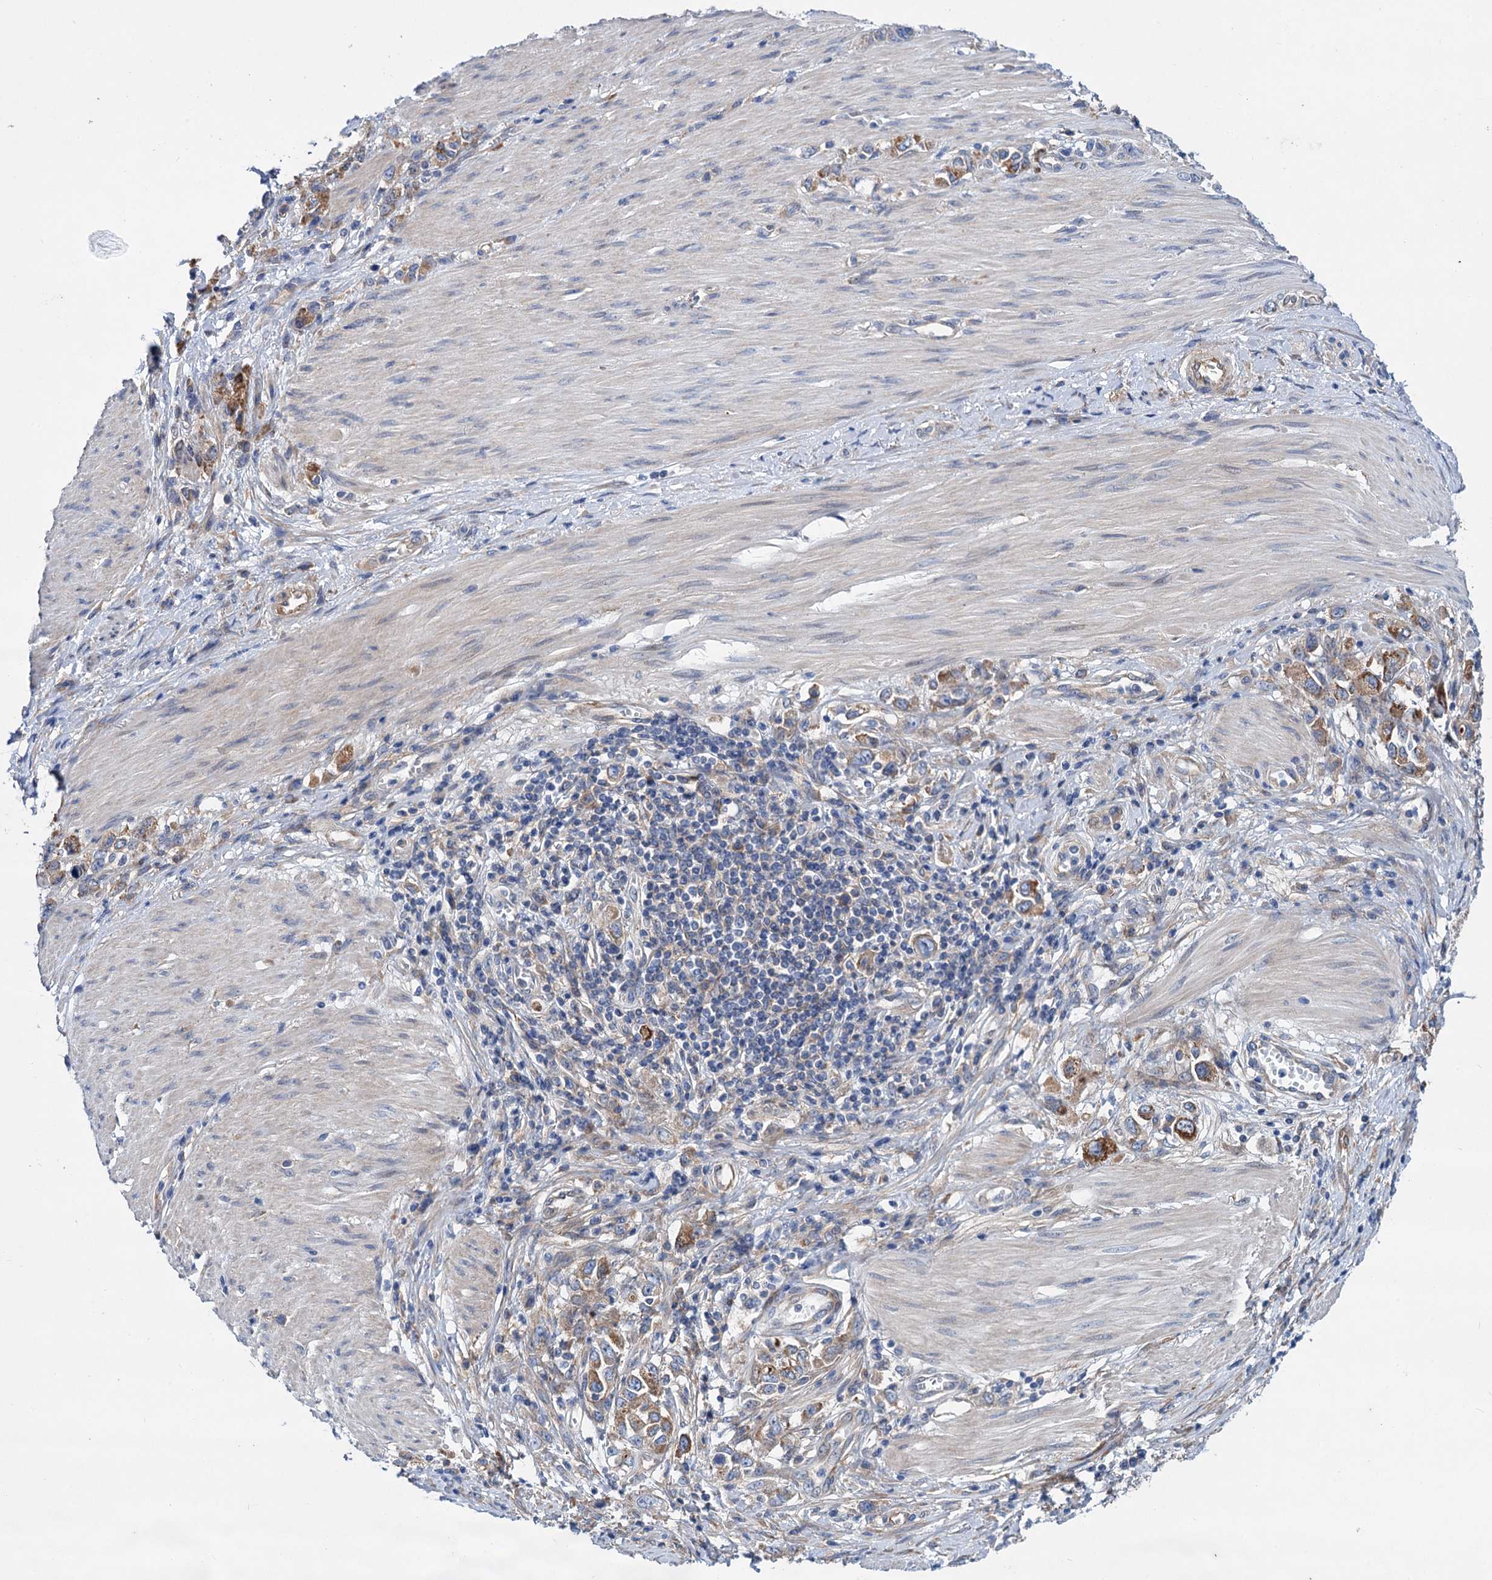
{"staining": {"intensity": "moderate", "quantity": "25%-75%", "location": "cytoplasmic/membranous"}, "tissue": "stomach cancer", "cell_type": "Tumor cells", "image_type": "cancer", "snomed": [{"axis": "morphology", "description": "Adenocarcinoma, NOS"}, {"axis": "topography", "description": "Stomach"}], "caption": "The histopathology image reveals a brown stain indicating the presence of a protein in the cytoplasmic/membranous of tumor cells in stomach cancer (adenocarcinoma). (DAB (3,3'-diaminobenzidine) IHC with brightfield microscopy, high magnification).", "gene": "TRIM55", "patient": {"sex": "female", "age": 76}}